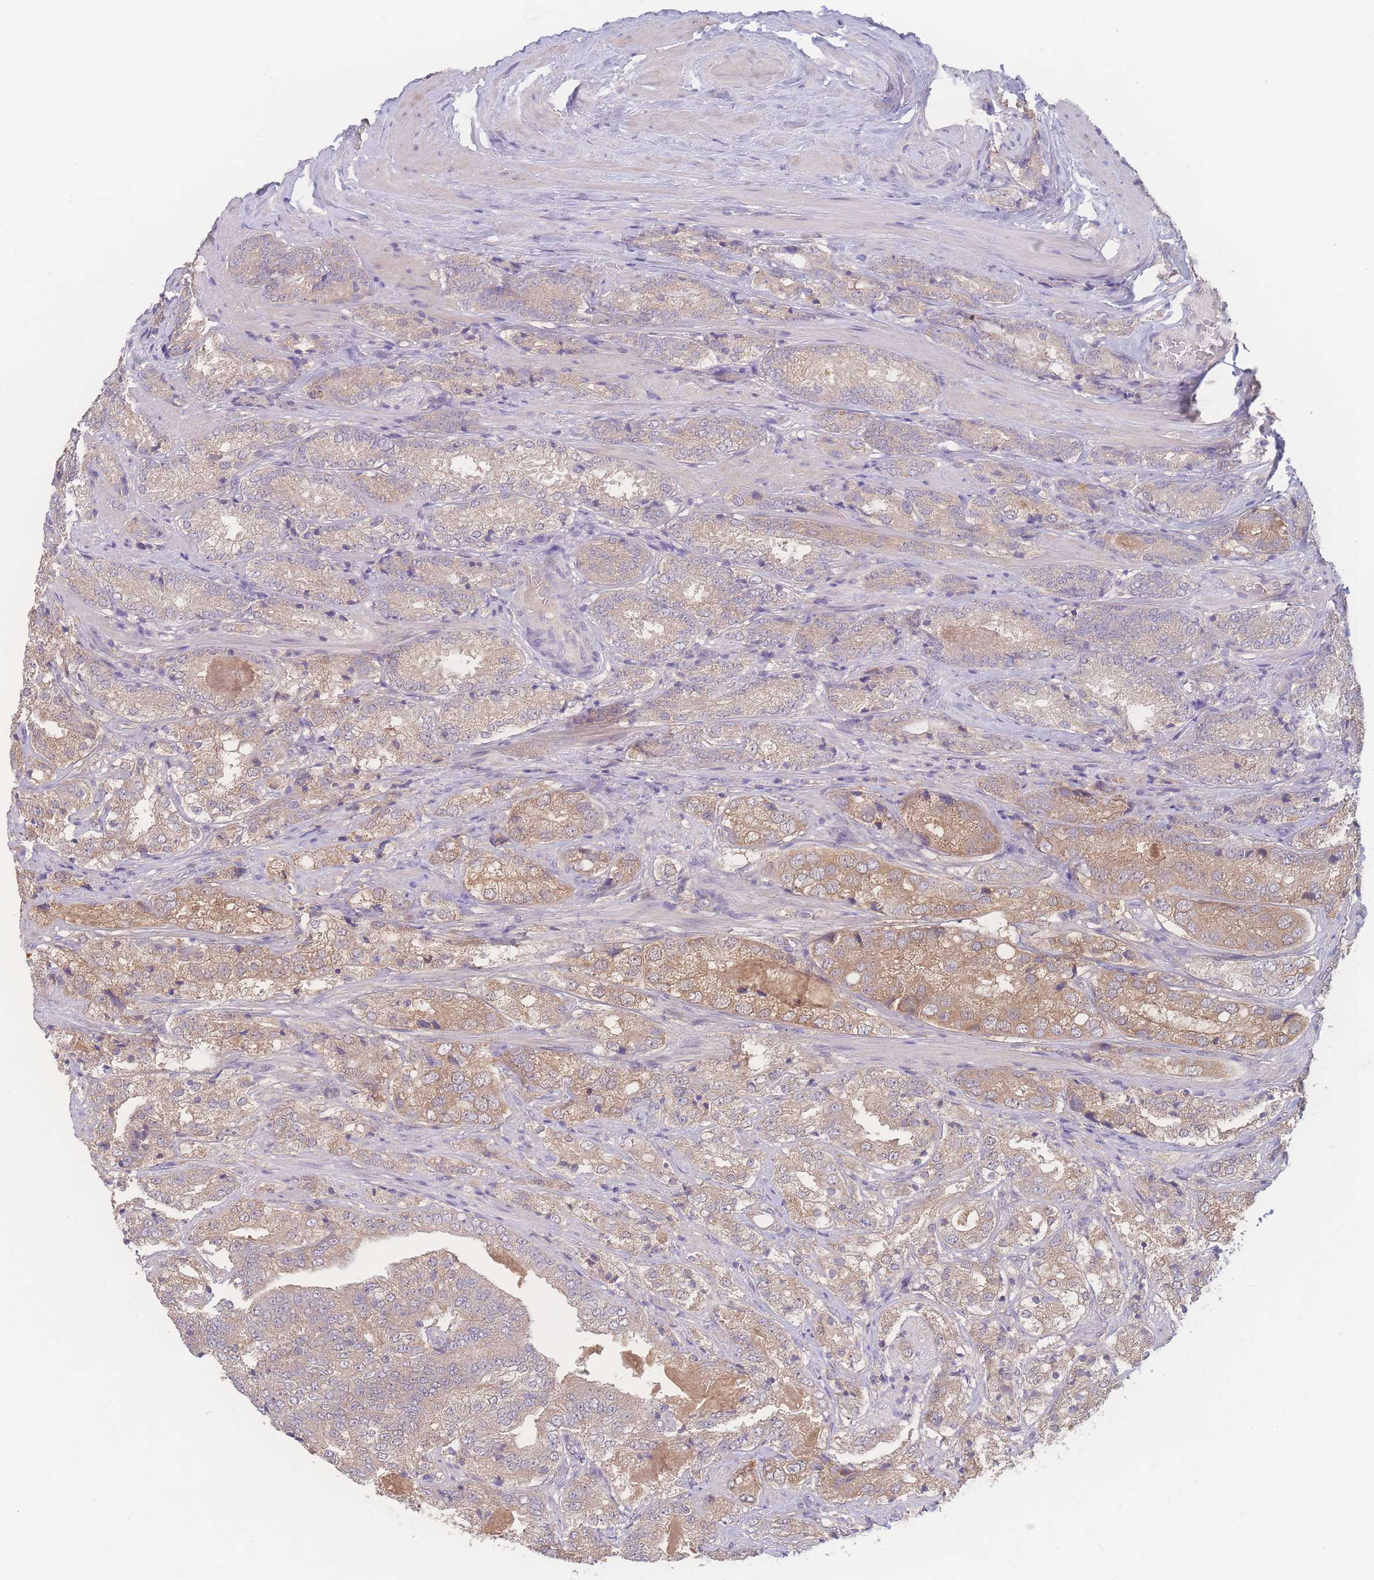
{"staining": {"intensity": "moderate", "quantity": "25%-75%", "location": "cytoplasmic/membranous"}, "tissue": "prostate cancer", "cell_type": "Tumor cells", "image_type": "cancer", "snomed": [{"axis": "morphology", "description": "Adenocarcinoma, High grade"}, {"axis": "topography", "description": "Prostate"}], "caption": "Immunohistochemical staining of prostate cancer (adenocarcinoma (high-grade)) exhibits moderate cytoplasmic/membranous protein expression in approximately 25%-75% of tumor cells.", "gene": "GIPR", "patient": {"sex": "male", "age": 63}}